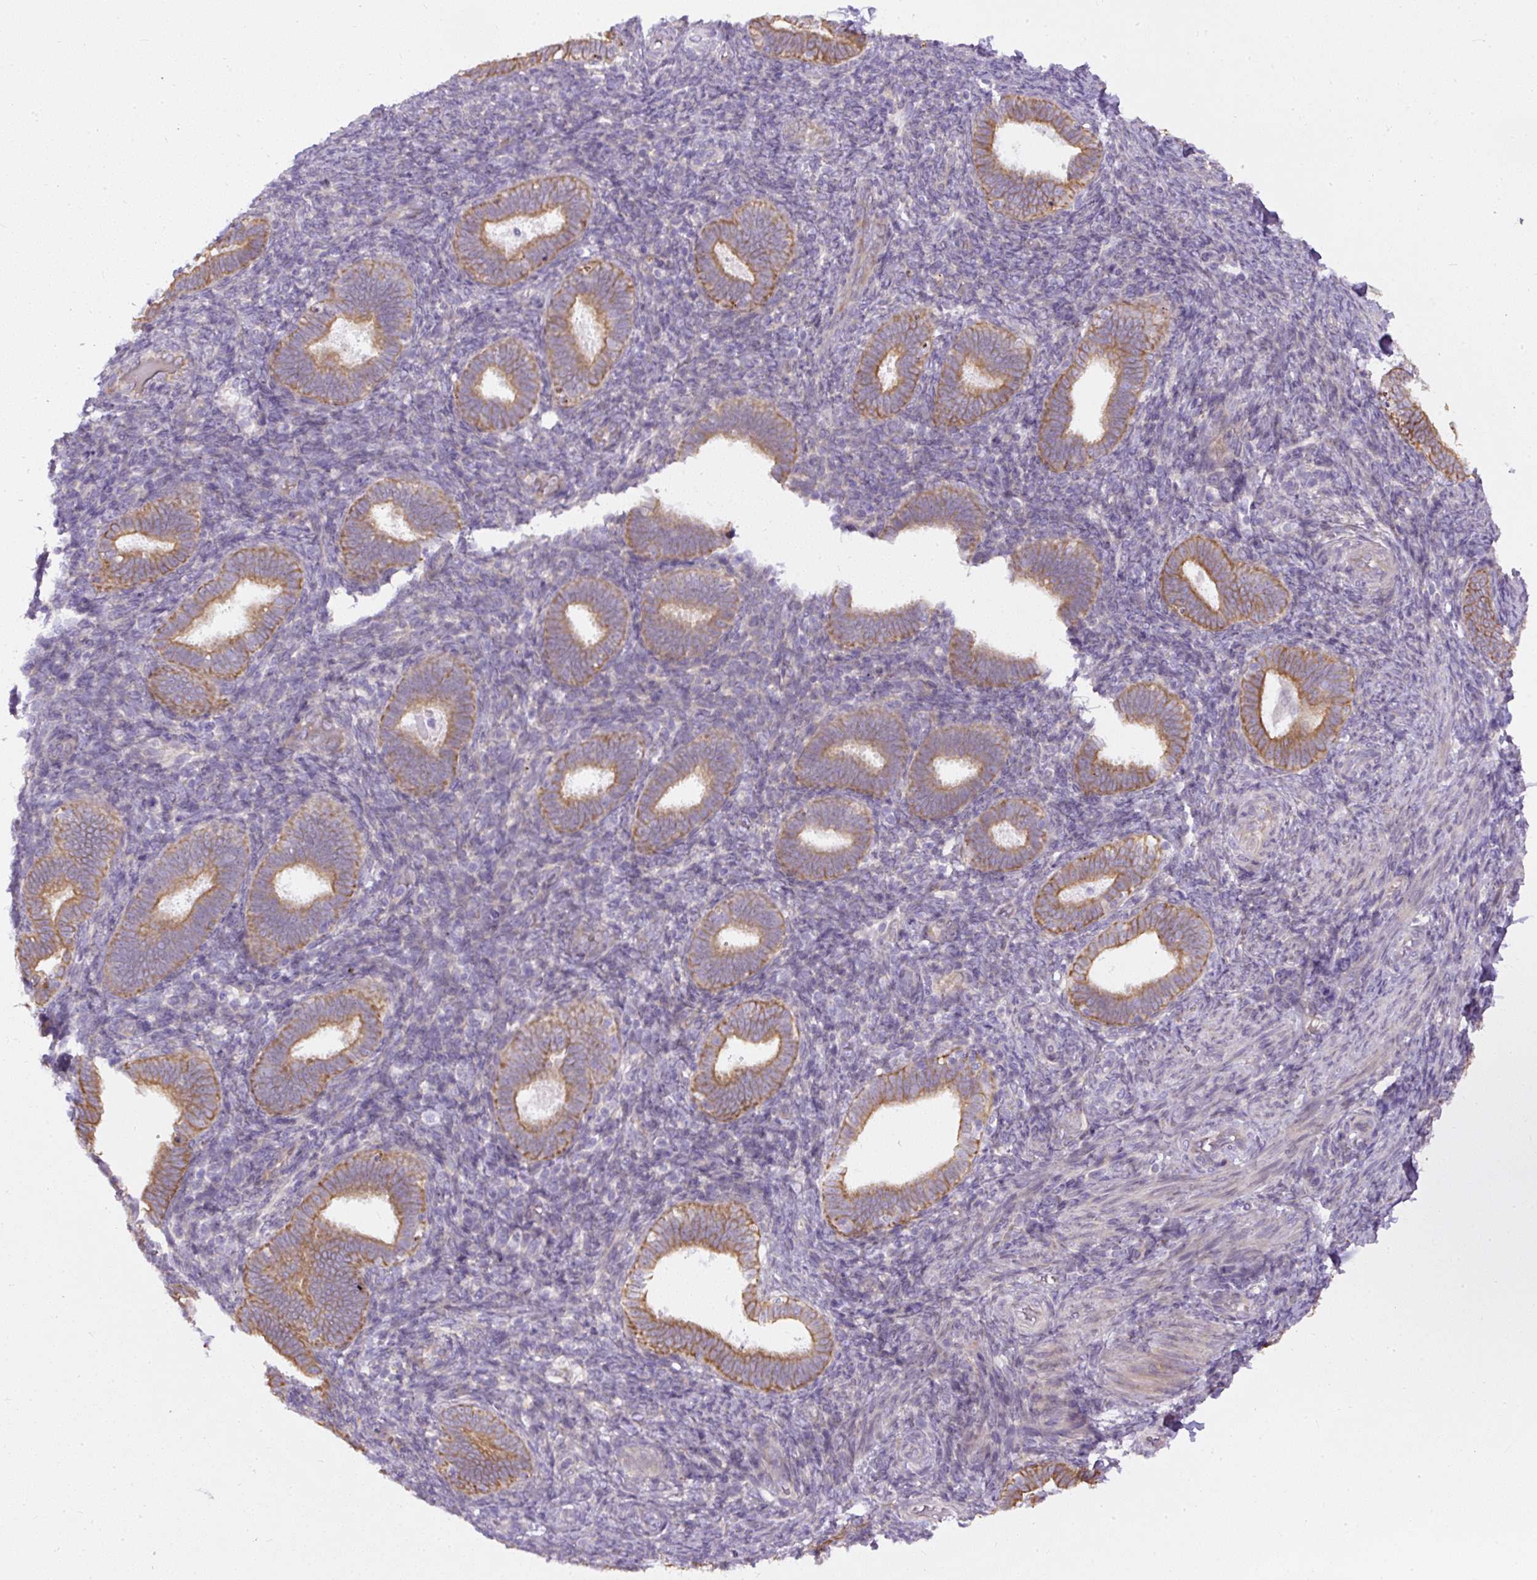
{"staining": {"intensity": "negative", "quantity": "none", "location": "none"}, "tissue": "endometrium", "cell_type": "Cells in endometrial stroma", "image_type": "normal", "snomed": [{"axis": "morphology", "description": "Normal tissue, NOS"}, {"axis": "topography", "description": "Endometrium"}], "caption": "Benign endometrium was stained to show a protein in brown. There is no significant staining in cells in endometrial stroma. Nuclei are stained in blue.", "gene": "FAM149A", "patient": {"sex": "female", "age": 34}}